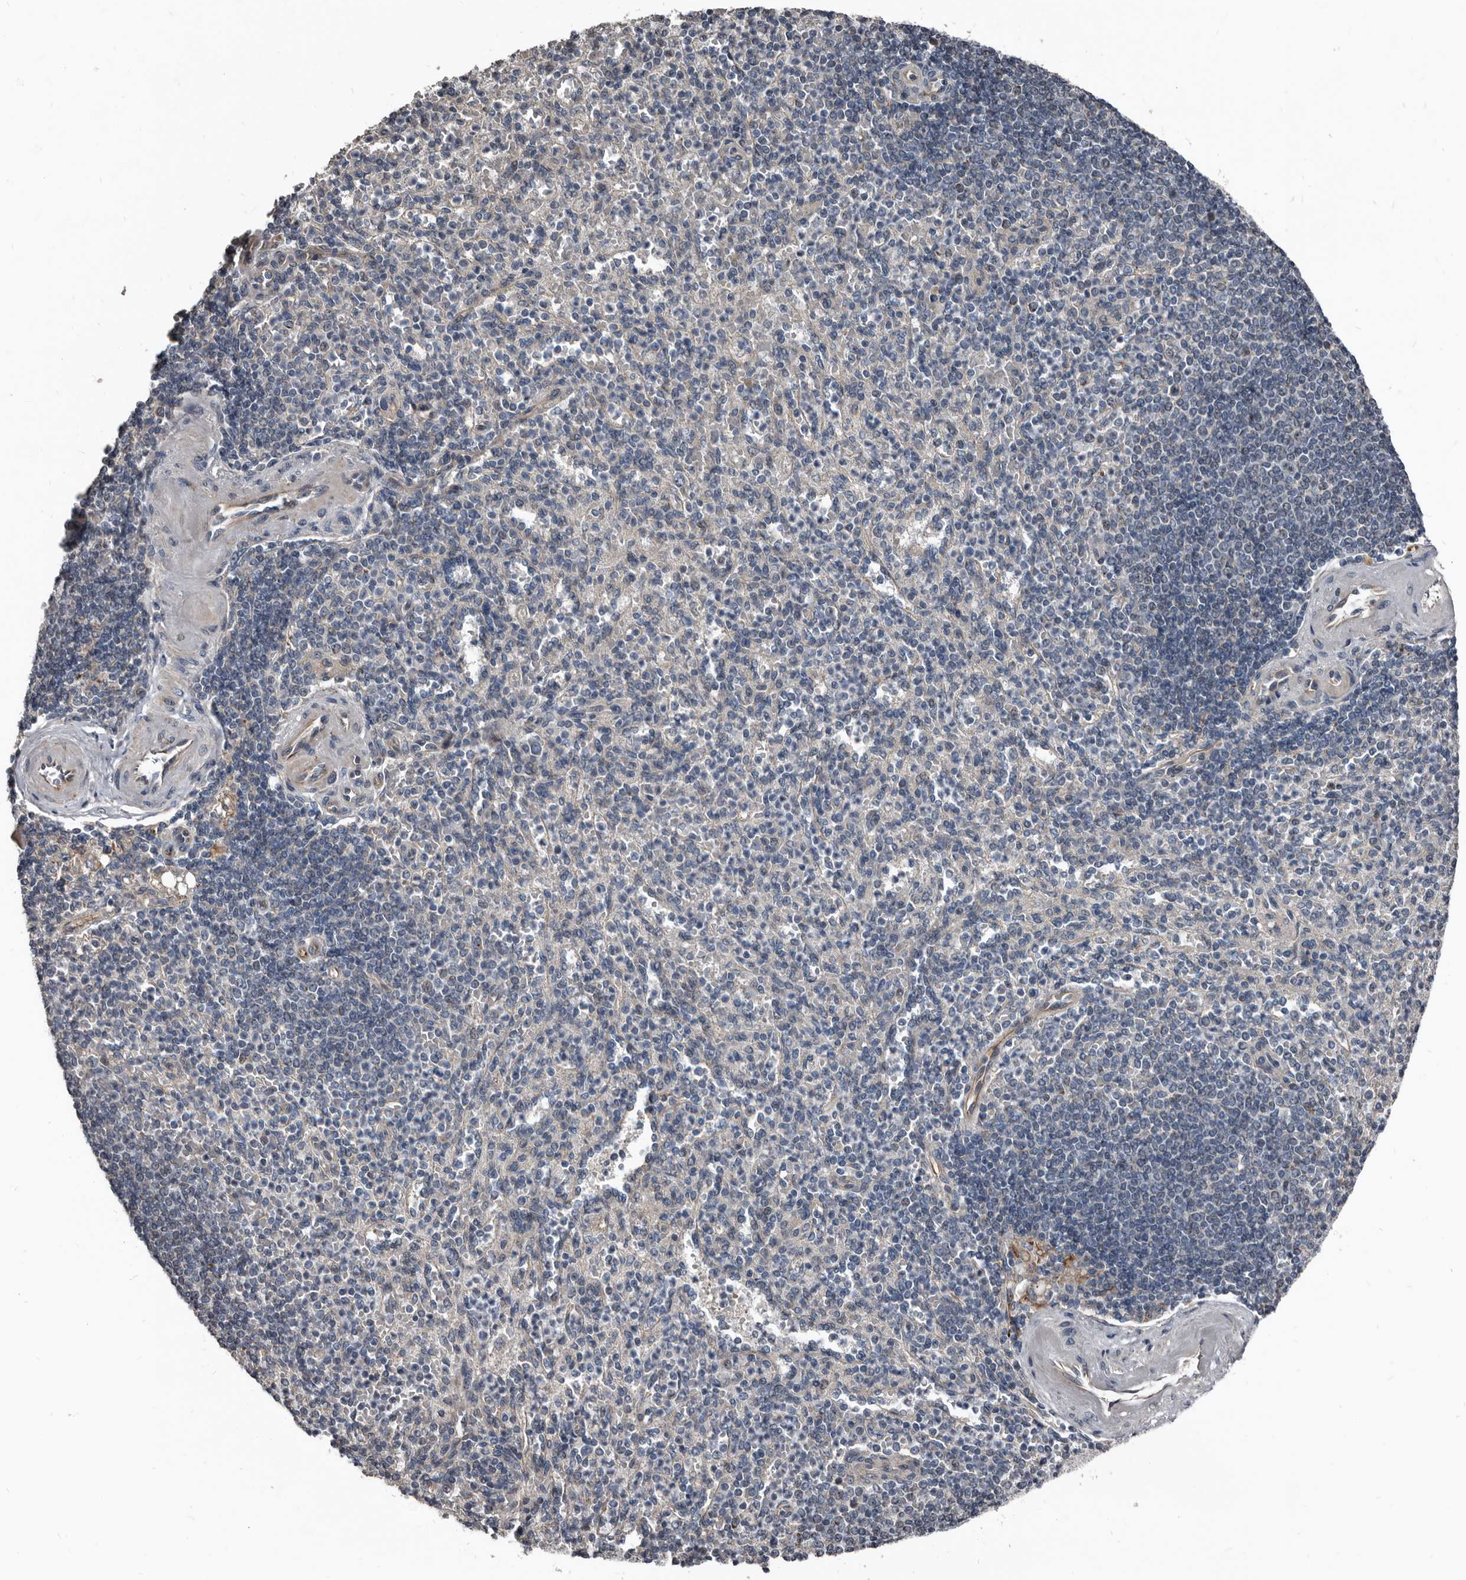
{"staining": {"intensity": "negative", "quantity": "none", "location": "none"}, "tissue": "spleen", "cell_type": "Cells in red pulp", "image_type": "normal", "snomed": [{"axis": "morphology", "description": "Normal tissue, NOS"}, {"axis": "topography", "description": "Spleen"}], "caption": "This is an IHC image of benign spleen. There is no expression in cells in red pulp.", "gene": "DHPS", "patient": {"sex": "female", "age": 74}}